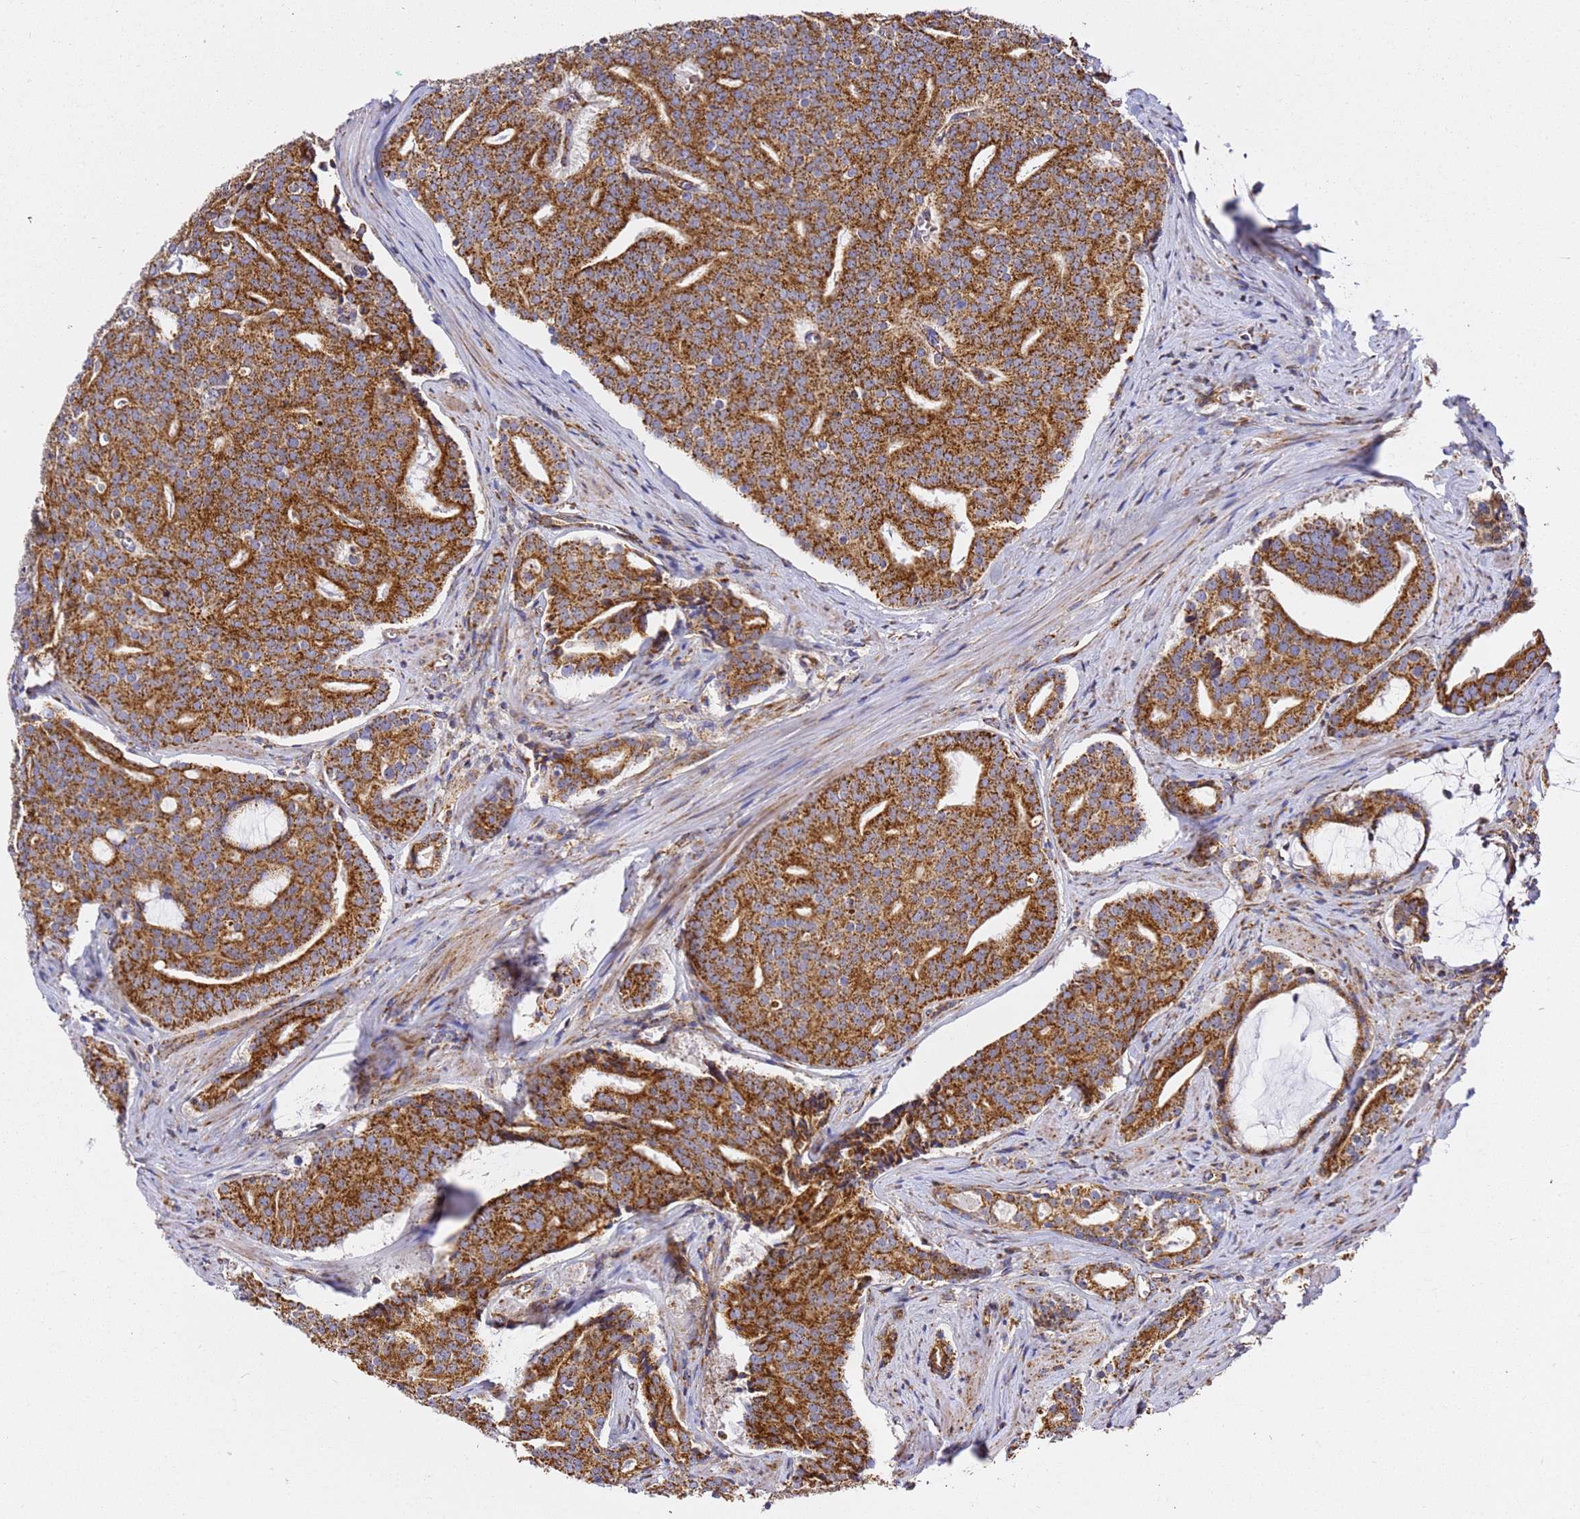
{"staining": {"intensity": "strong", "quantity": ">75%", "location": "cytoplasmic/membranous"}, "tissue": "prostate cancer", "cell_type": "Tumor cells", "image_type": "cancer", "snomed": [{"axis": "morphology", "description": "Adenocarcinoma, High grade"}, {"axis": "topography", "description": "Prostate"}], "caption": "Brown immunohistochemical staining in human high-grade adenocarcinoma (prostate) exhibits strong cytoplasmic/membranous staining in about >75% of tumor cells.", "gene": "NDUFA3", "patient": {"sex": "male", "age": 55}}